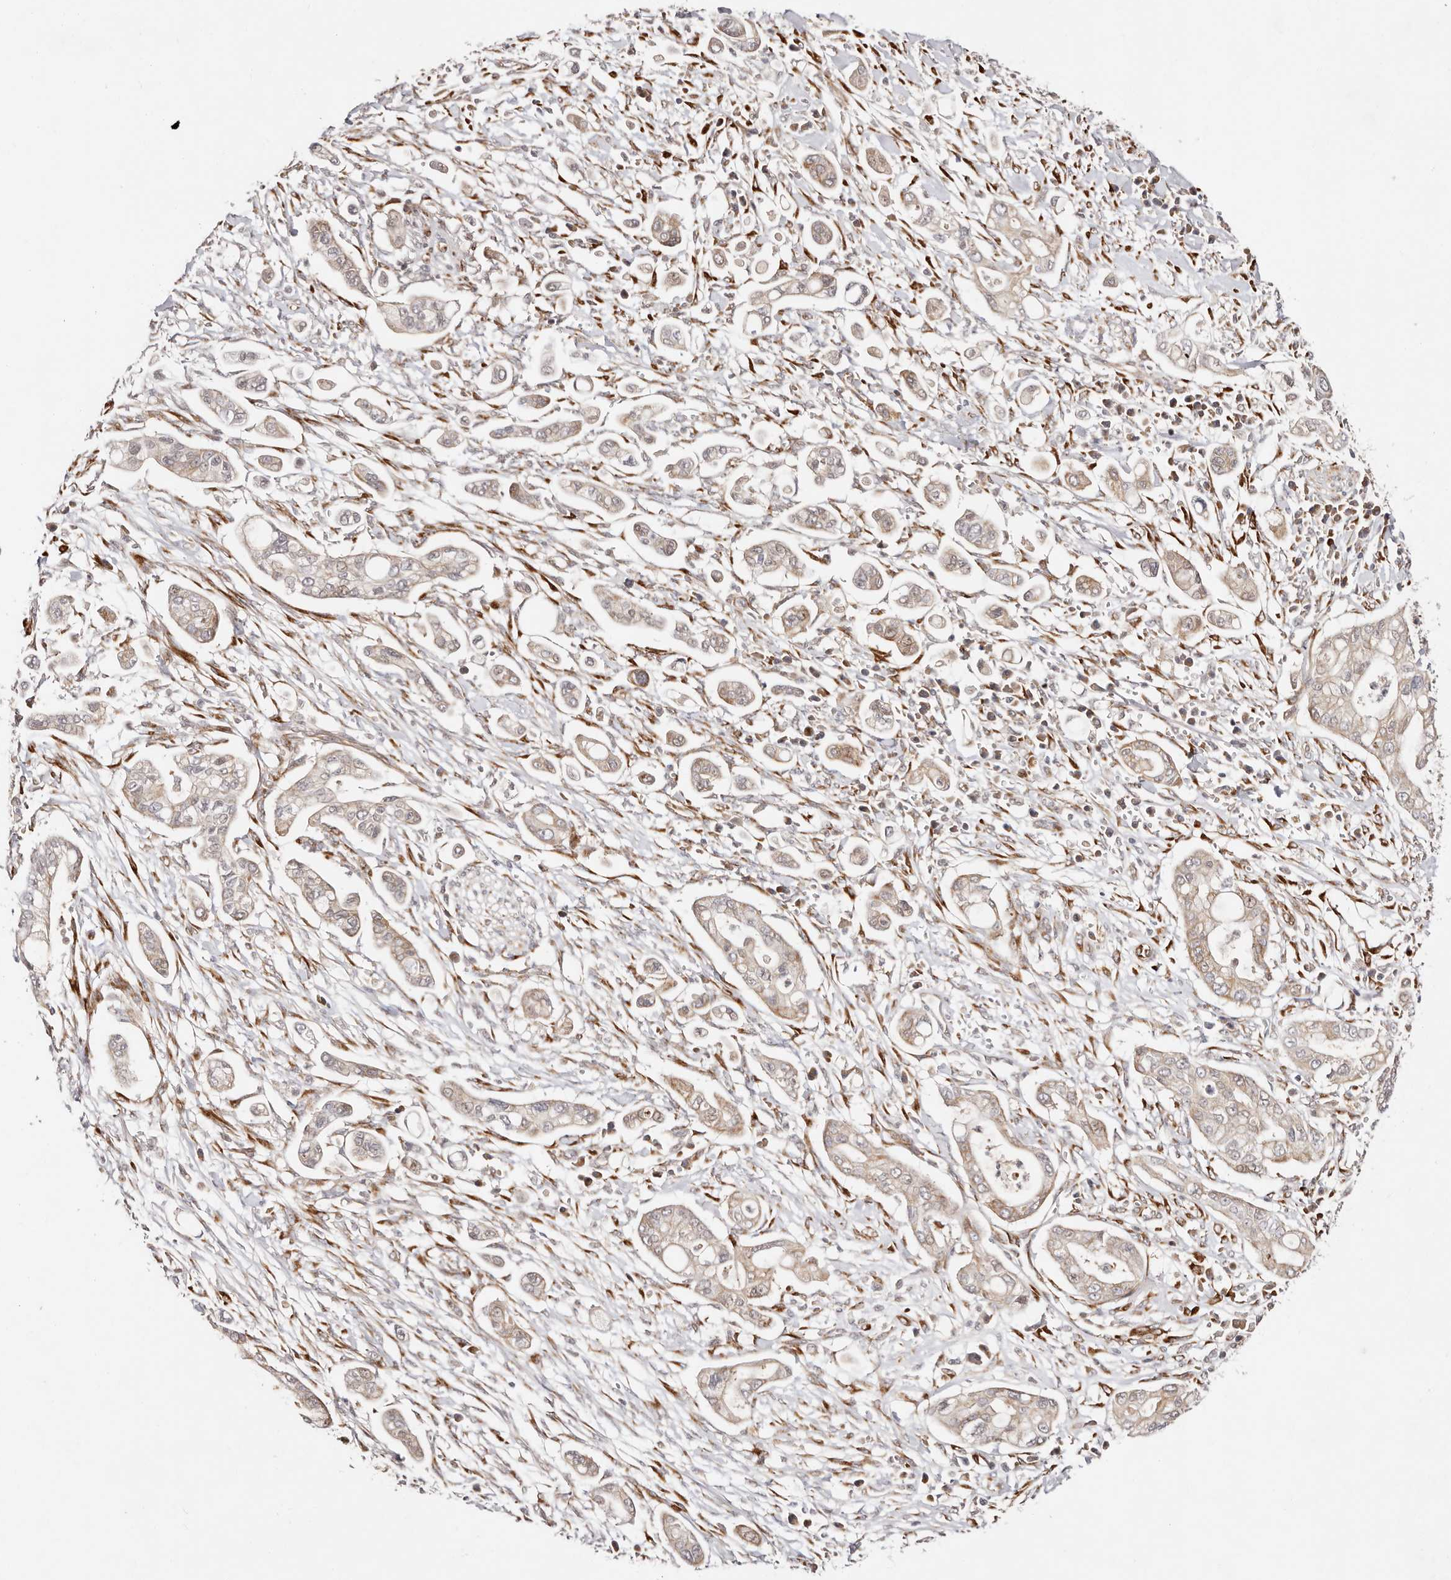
{"staining": {"intensity": "weak", "quantity": ">75%", "location": "cytoplasmic/membranous"}, "tissue": "pancreatic cancer", "cell_type": "Tumor cells", "image_type": "cancer", "snomed": [{"axis": "morphology", "description": "Adenocarcinoma, NOS"}, {"axis": "topography", "description": "Pancreas"}], "caption": "Immunohistochemical staining of human pancreatic cancer (adenocarcinoma) demonstrates weak cytoplasmic/membranous protein expression in about >75% of tumor cells. The staining was performed using DAB, with brown indicating positive protein expression. Nuclei are stained blue with hematoxylin.", "gene": "BCL2L15", "patient": {"sex": "male", "age": 68}}